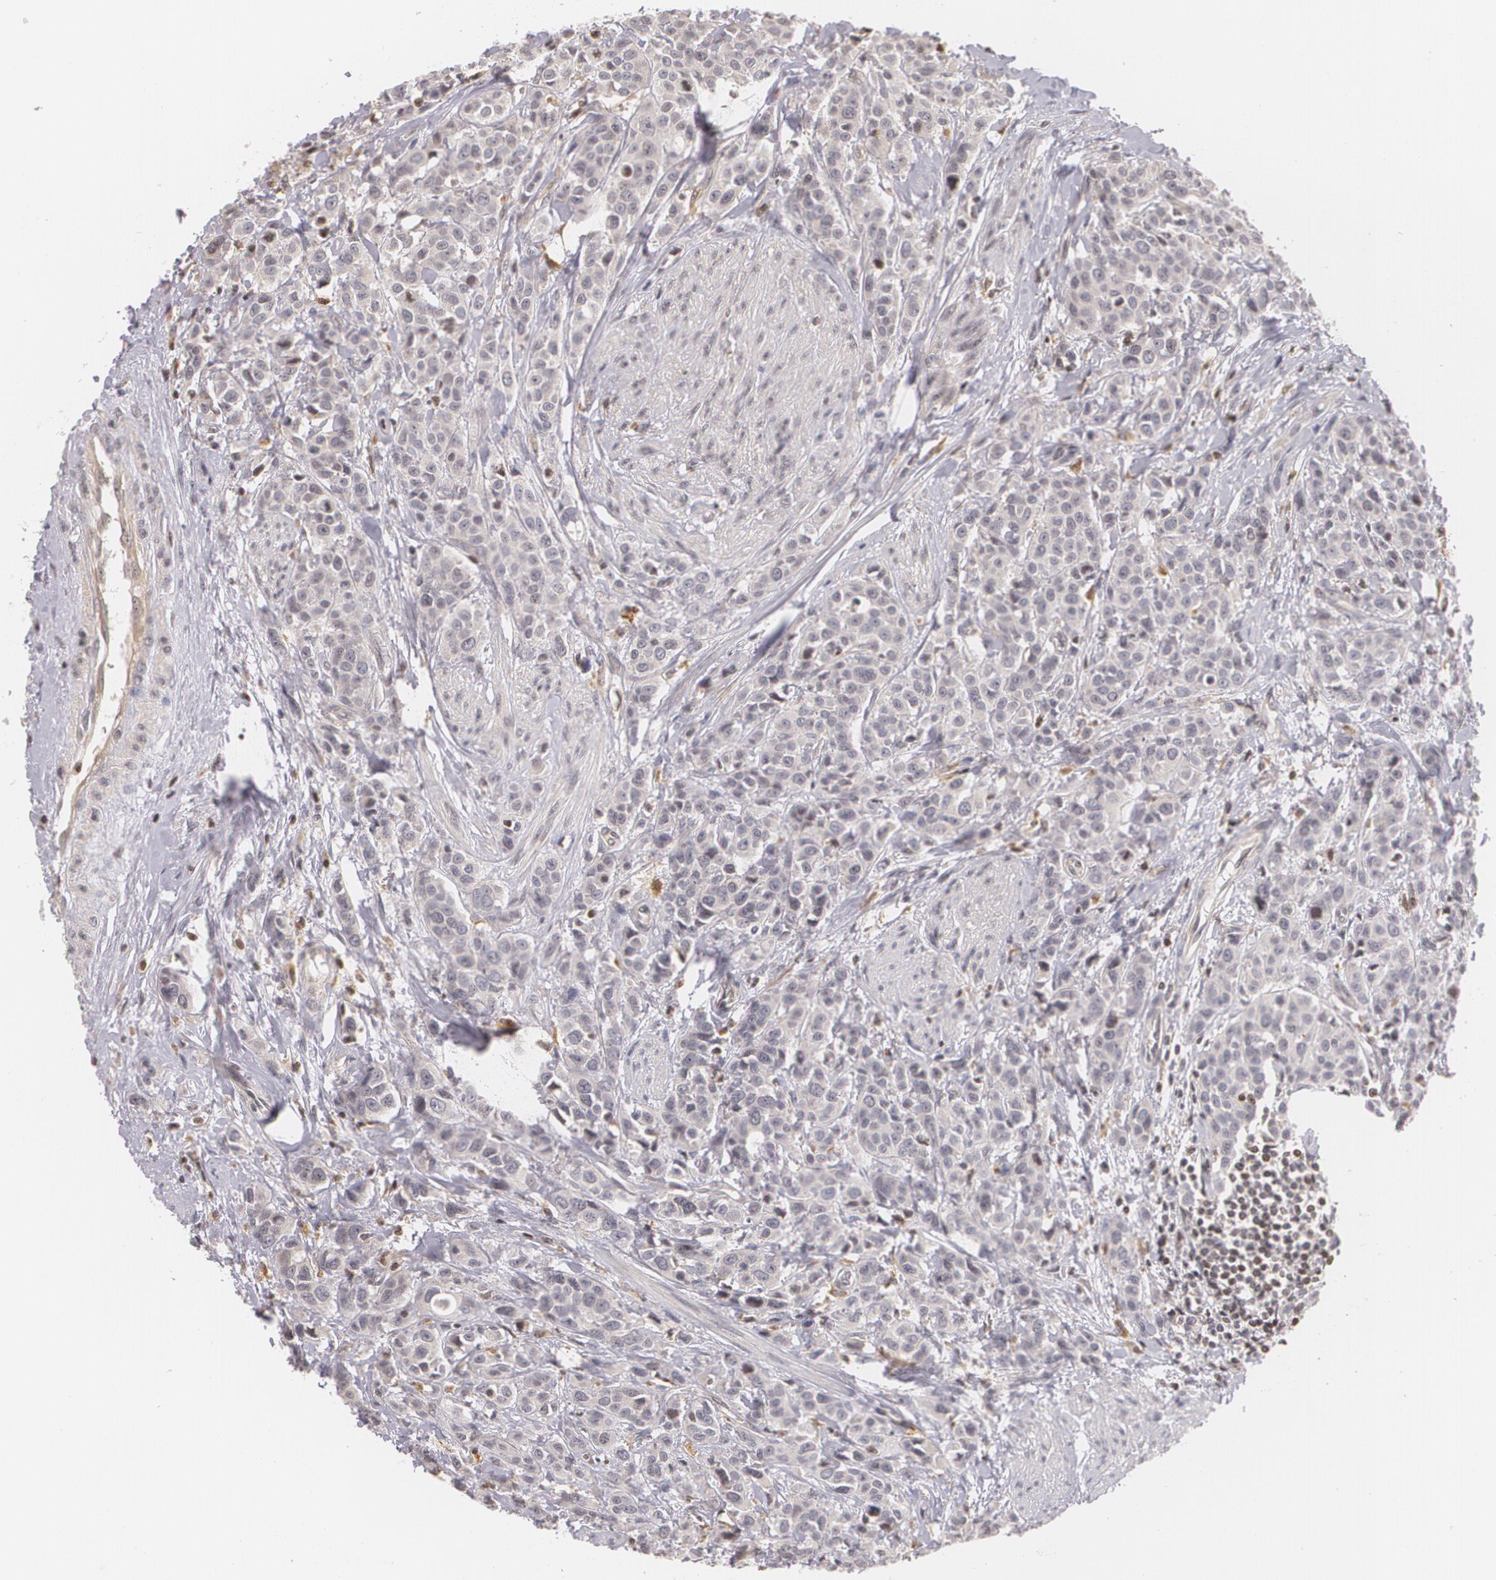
{"staining": {"intensity": "weak", "quantity": "<25%", "location": "cytoplasmic/membranous"}, "tissue": "urothelial cancer", "cell_type": "Tumor cells", "image_type": "cancer", "snomed": [{"axis": "morphology", "description": "Urothelial carcinoma, High grade"}, {"axis": "topography", "description": "Urinary bladder"}], "caption": "Immunohistochemical staining of urothelial cancer shows no significant staining in tumor cells. The staining is performed using DAB (3,3'-diaminobenzidine) brown chromogen with nuclei counter-stained in using hematoxylin.", "gene": "VAV3", "patient": {"sex": "male", "age": 56}}